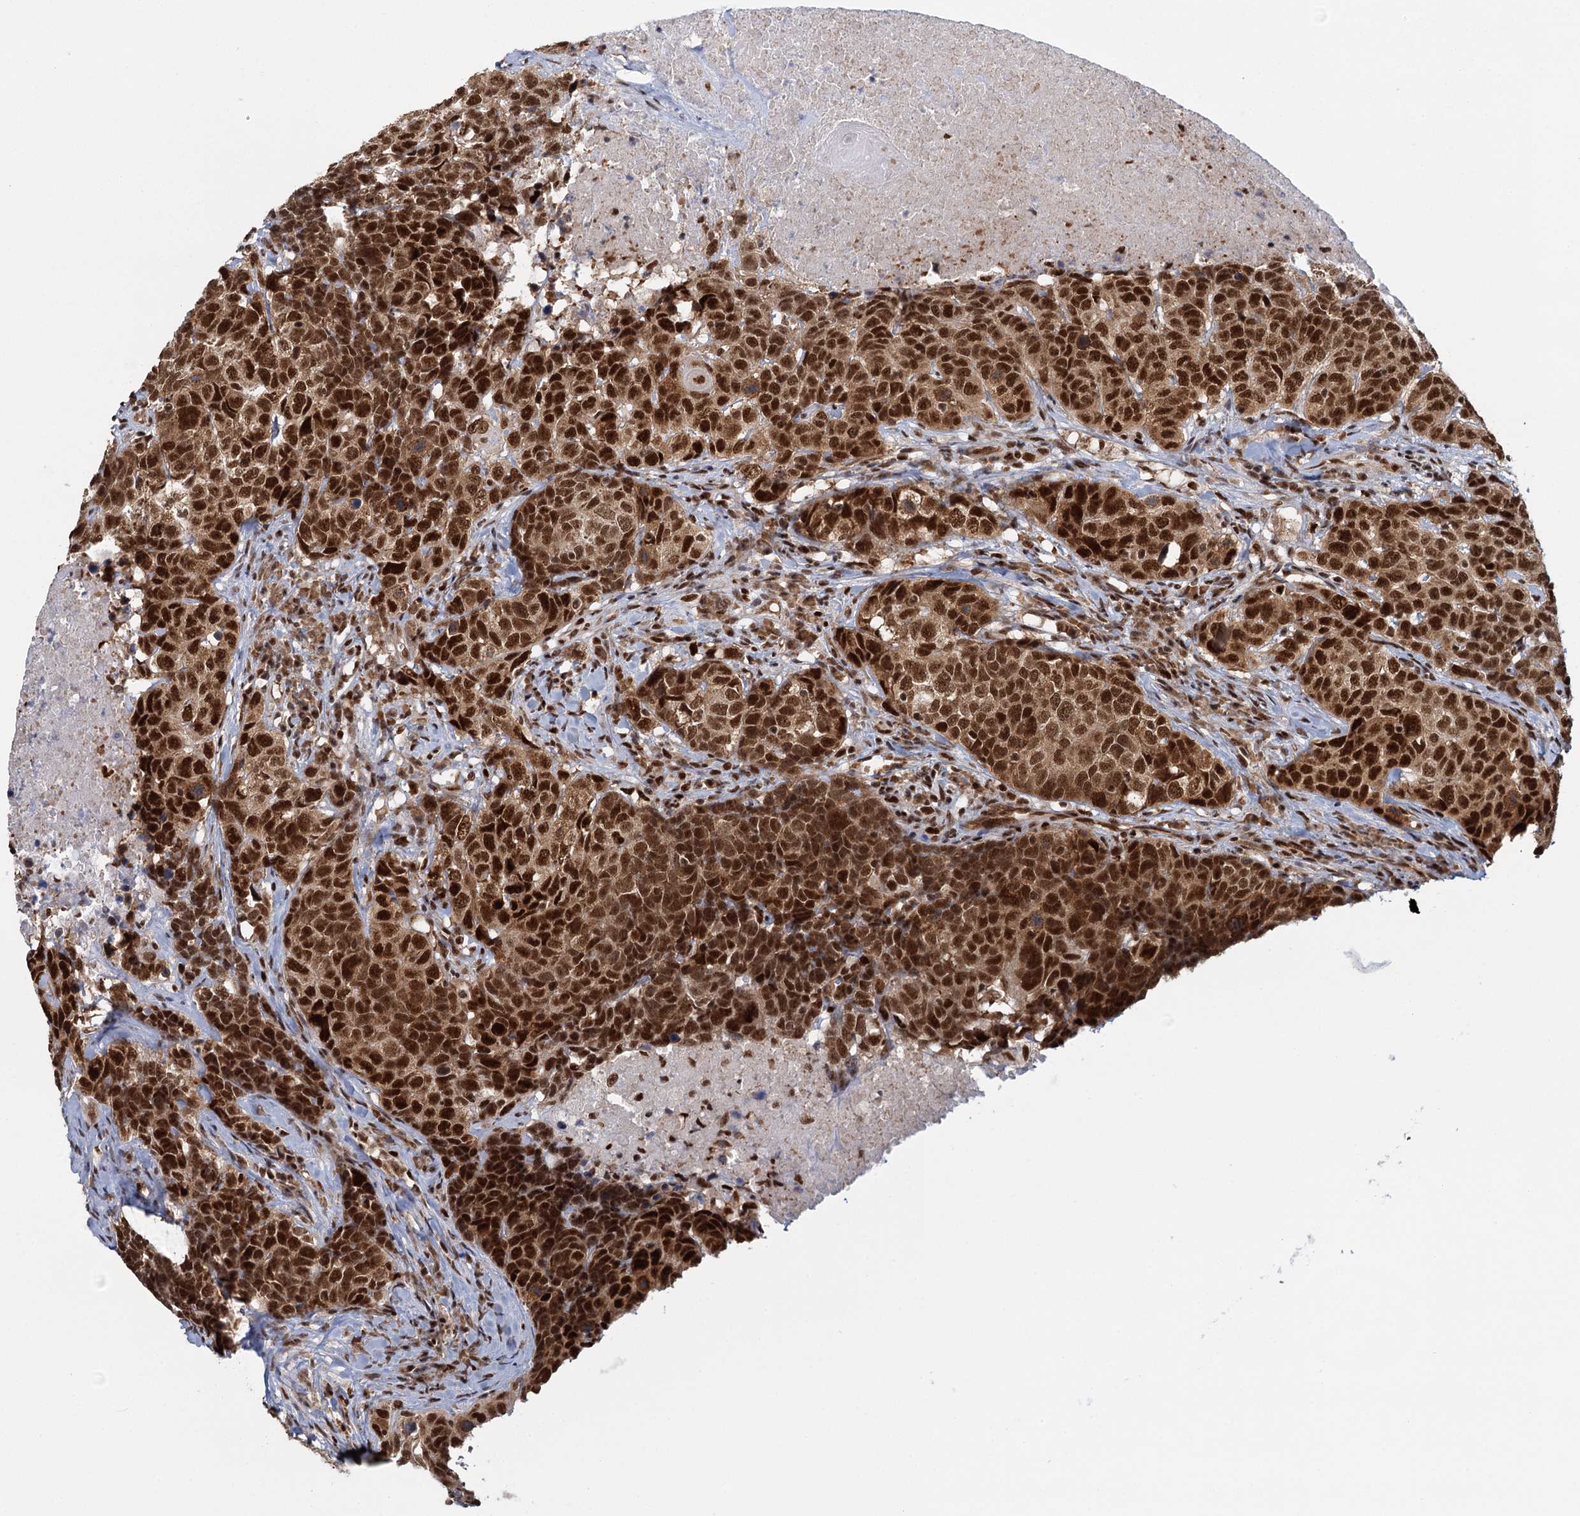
{"staining": {"intensity": "strong", "quantity": ">75%", "location": "nuclear"}, "tissue": "head and neck cancer", "cell_type": "Tumor cells", "image_type": "cancer", "snomed": [{"axis": "morphology", "description": "Squamous cell carcinoma, NOS"}, {"axis": "topography", "description": "Head-Neck"}], "caption": "Head and neck squamous cell carcinoma was stained to show a protein in brown. There is high levels of strong nuclear expression in approximately >75% of tumor cells.", "gene": "GPATCH11", "patient": {"sex": "male", "age": 66}}